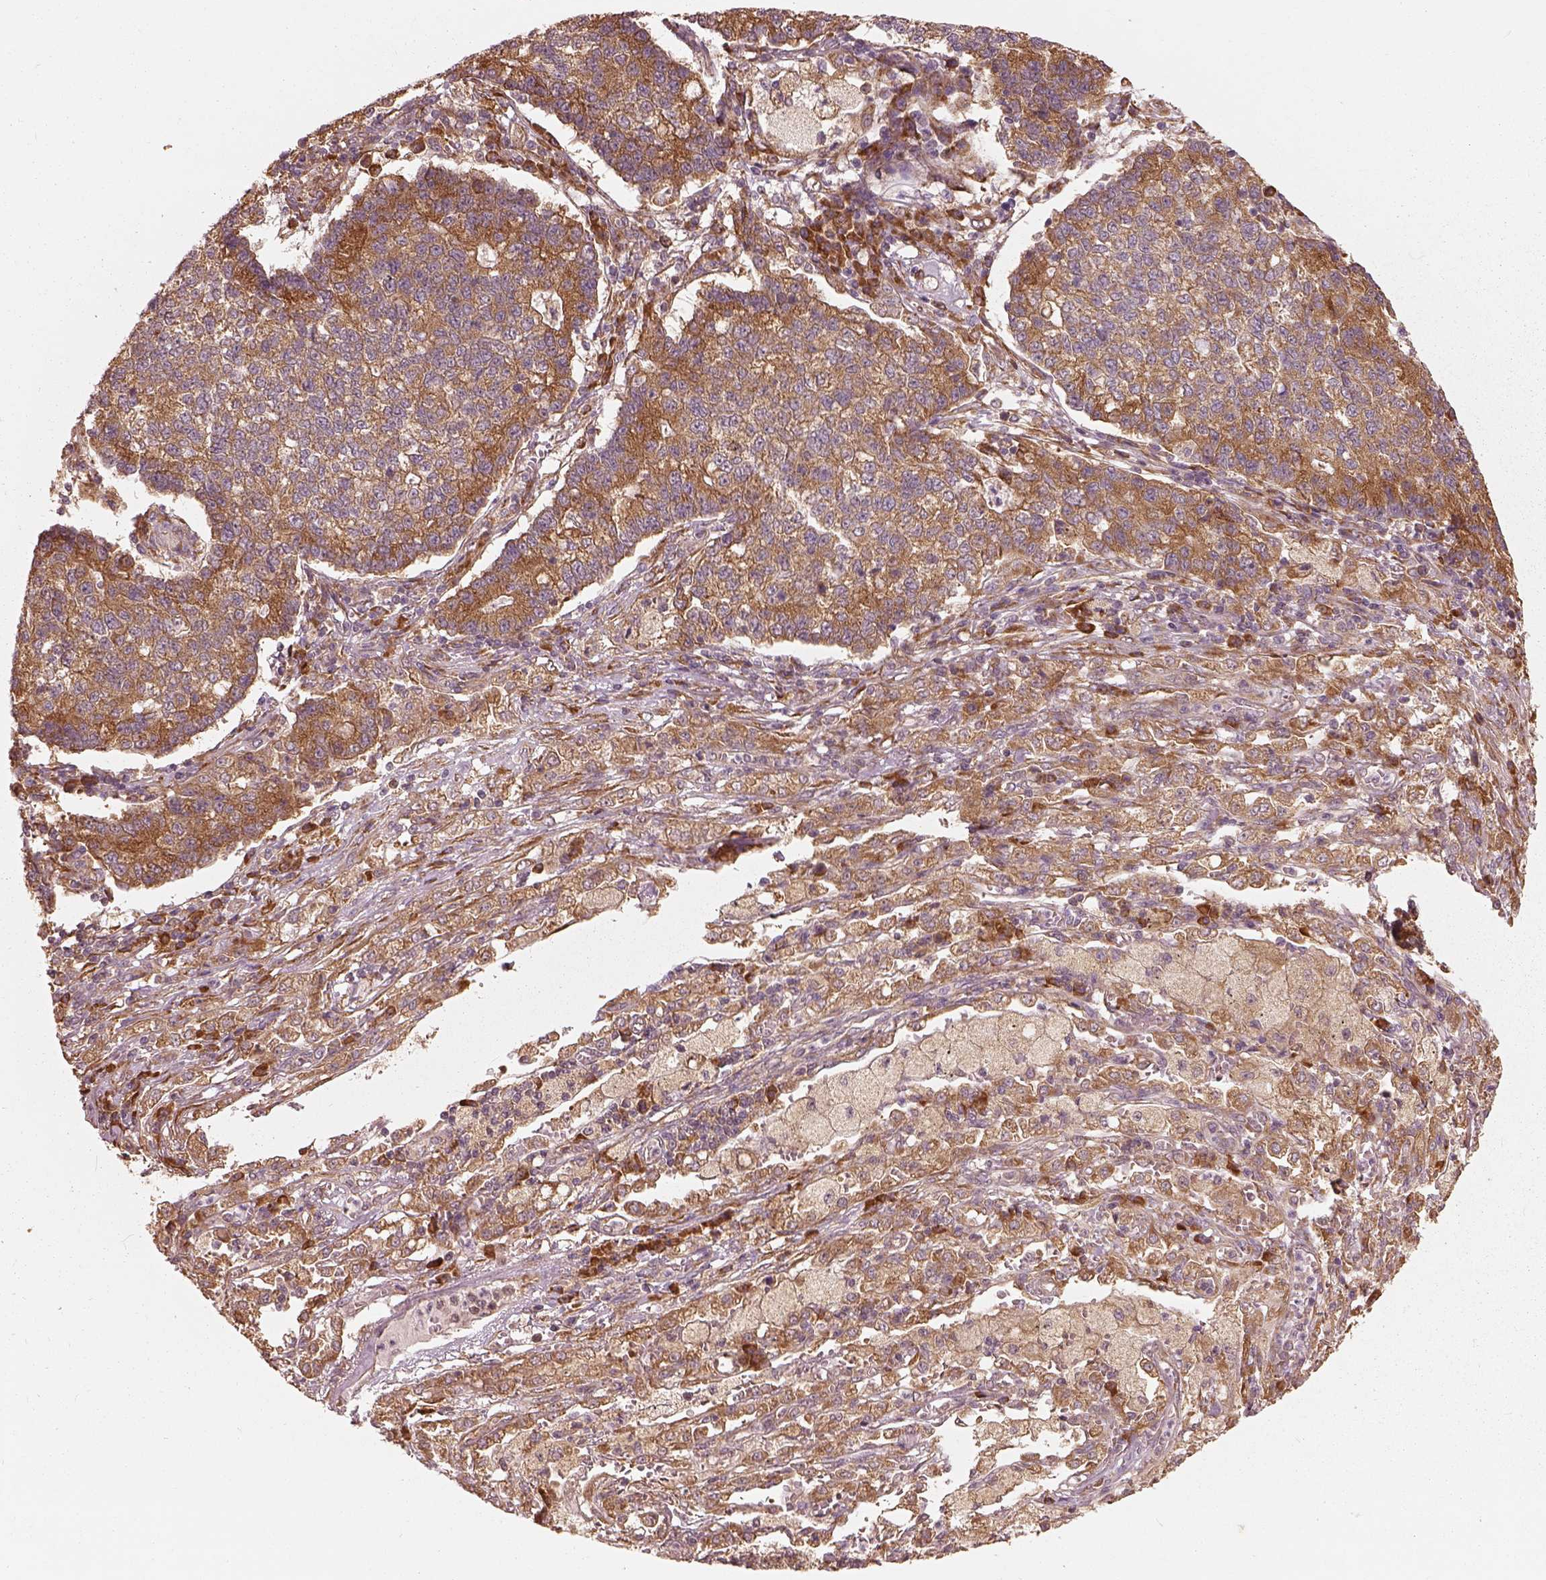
{"staining": {"intensity": "moderate", "quantity": ">75%", "location": "cytoplasmic/membranous"}, "tissue": "lung cancer", "cell_type": "Tumor cells", "image_type": "cancer", "snomed": [{"axis": "morphology", "description": "Adenocarcinoma, NOS"}, {"axis": "topography", "description": "Lung"}], "caption": "Immunohistochemical staining of lung adenocarcinoma exhibits medium levels of moderate cytoplasmic/membranous expression in about >75% of tumor cells. (brown staining indicates protein expression, while blue staining denotes nuclei).", "gene": "RPS5", "patient": {"sex": "male", "age": 57}}